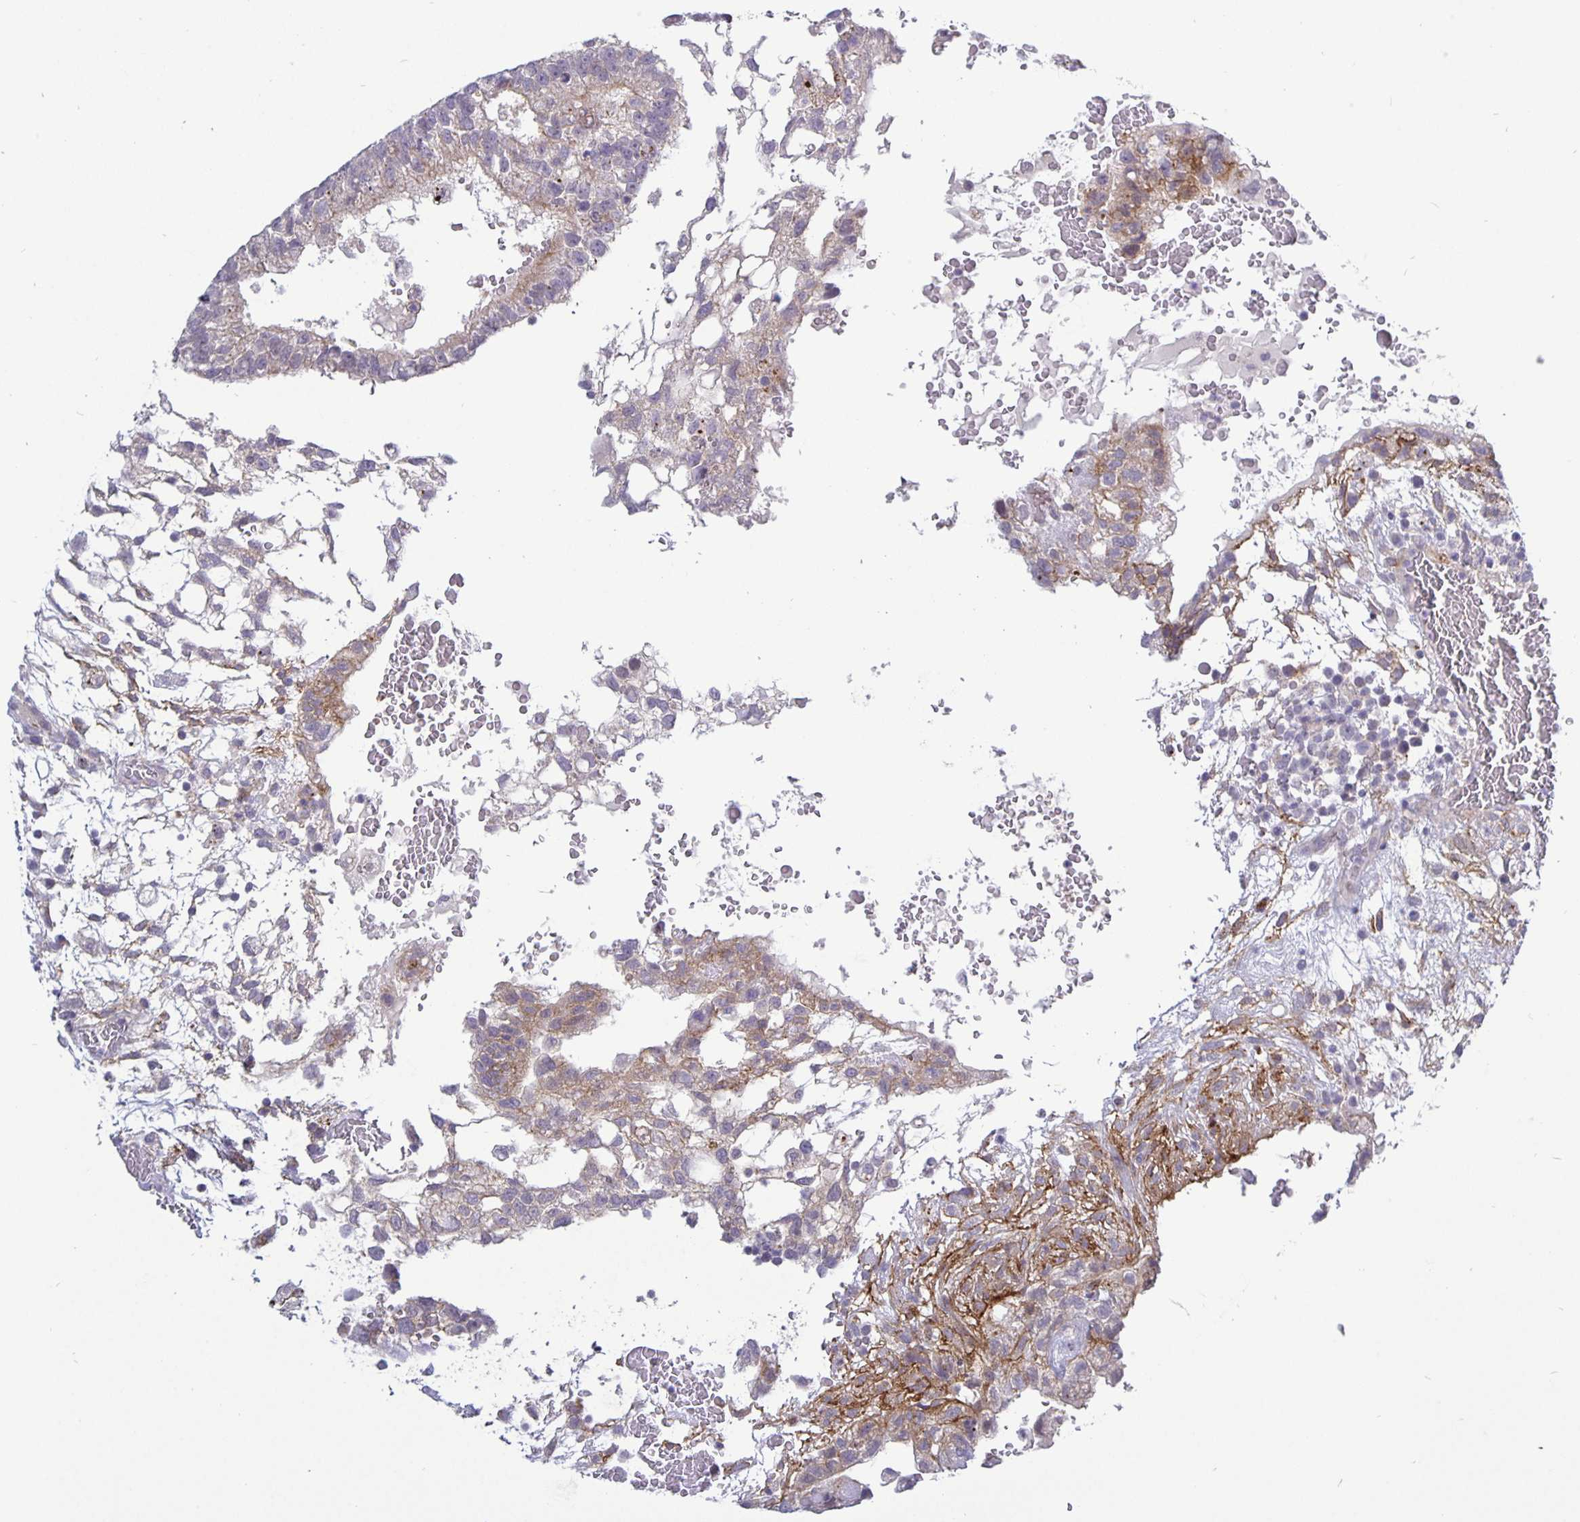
{"staining": {"intensity": "weak", "quantity": "<25%", "location": "cytoplasmic/membranous"}, "tissue": "testis cancer", "cell_type": "Tumor cells", "image_type": "cancer", "snomed": [{"axis": "morphology", "description": "Carcinoma, Embryonal, NOS"}, {"axis": "topography", "description": "Testis"}], "caption": "Tumor cells show no significant protein positivity in embryonal carcinoma (testis).", "gene": "ERBB2", "patient": {"sex": "male", "age": 32}}